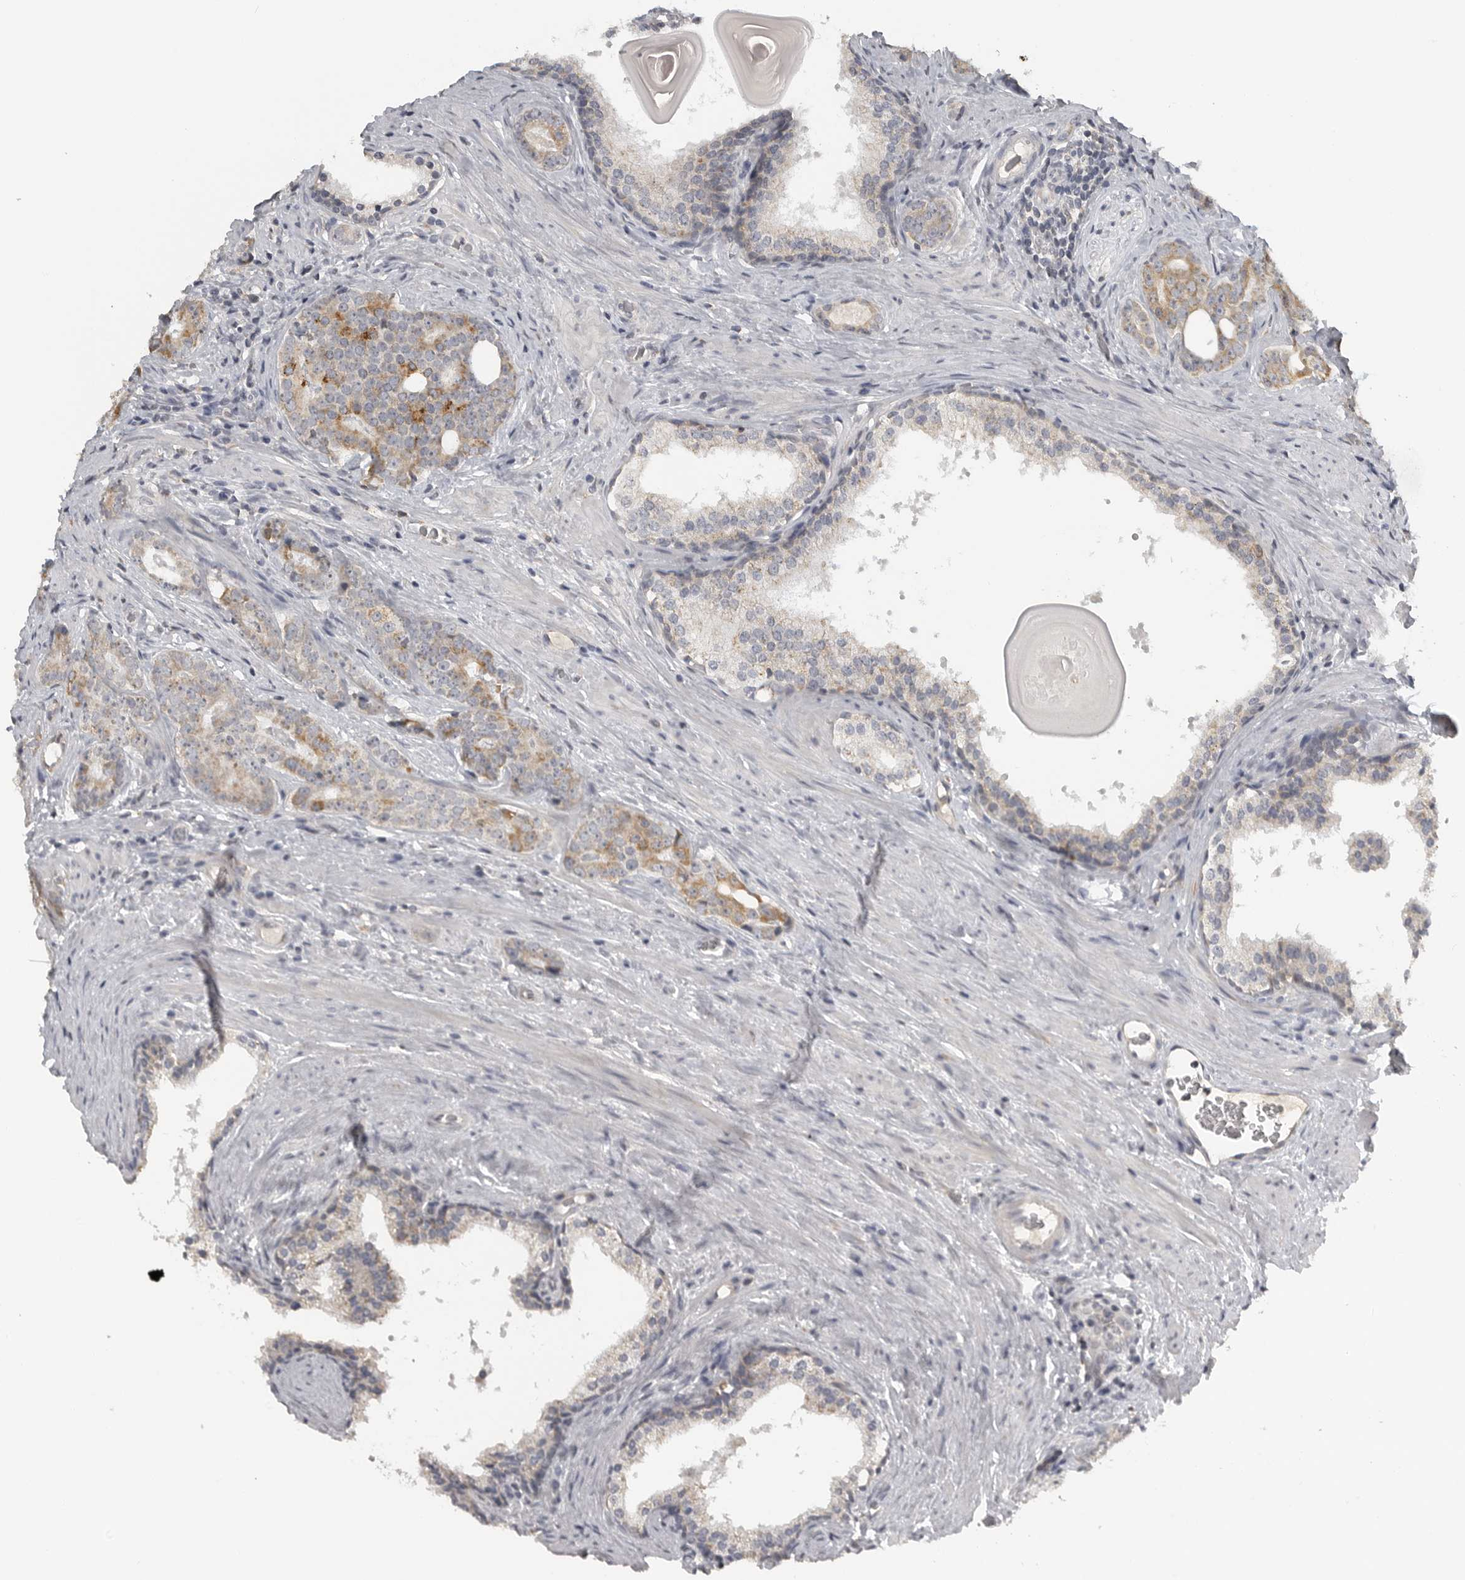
{"staining": {"intensity": "moderate", "quantity": "<25%", "location": "cytoplasmic/membranous"}, "tissue": "prostate cancer", "cell_type": "Tumor cells", "image_type": "cancer", "snomed": [{"axis": "morphology", "description": "Adenocarcinoma, High grade"}, {"axis": "topography", "description": "Prostate"}], "caption": "DAB (3,3'-diaminobenzidine) immunohistochemical staining of human prostate adenocarcinoma (high-grade) exhibits moderate cytoplasmic/membranous protein positivity in about <25% of tumor cells.", "gene": "RXFP3", "patient": {"sex": "male", "age": 56}}